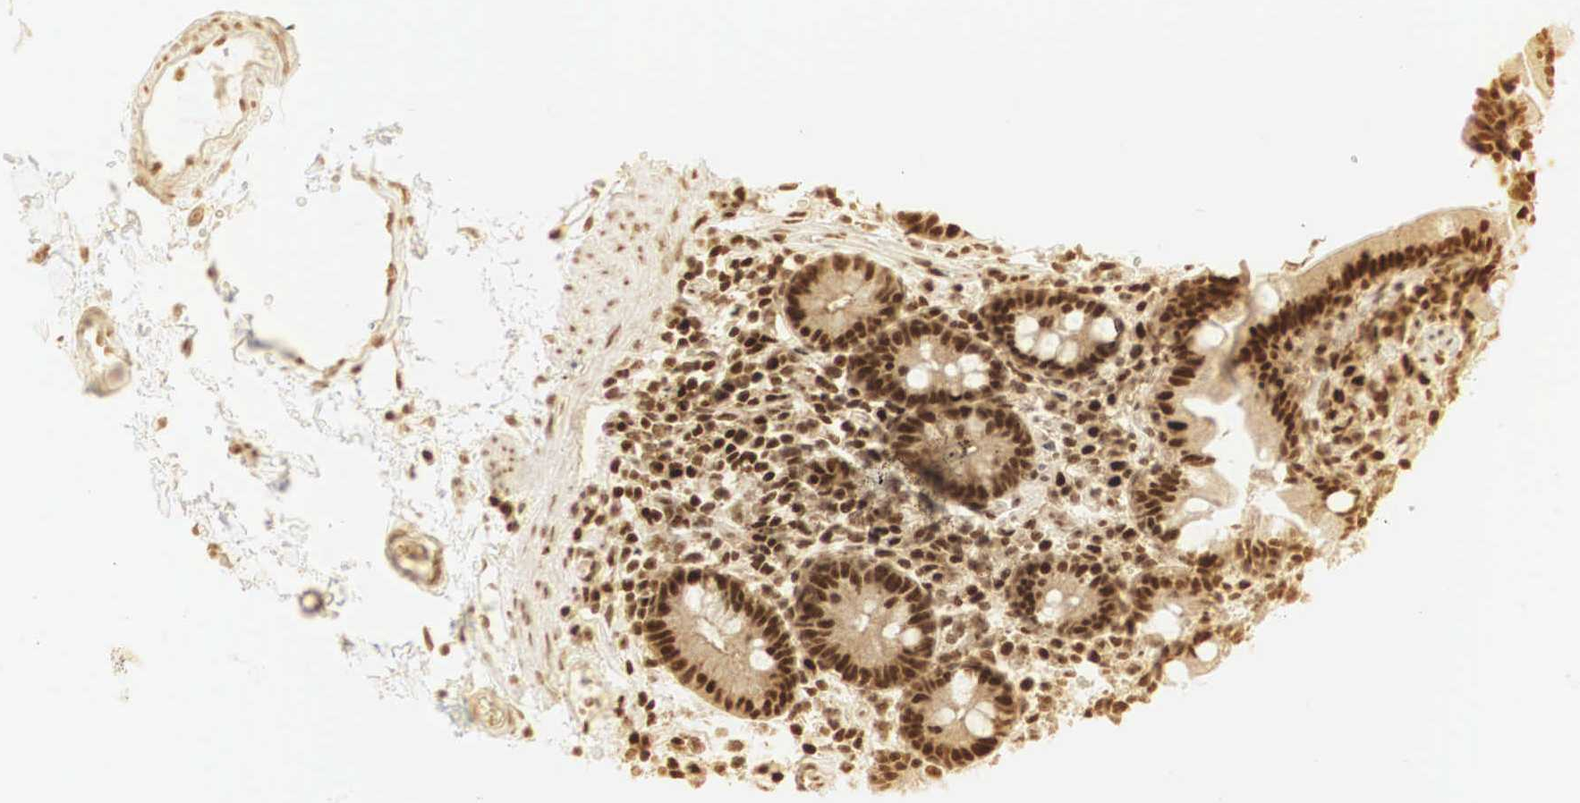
{"staining": {"intensity": "strong", "quantity": ">75%", "location": "cytoplasmic/membranous,nuclear"}, "tissue": "small intestine", "cell_type": "Glandular cells", "image_type": "normal", "snomed": [{"axis": "morphology", "description": "Normal tissue, NOS"}, {"axis": "topography", "description": "Small intestine"}], "caption": "Protein staining of normal small intestine shows strong cytoplasmic/membranous,nuclear positivity in about >75% of glandular cells. (Brightfield microscopy of DAB IHC at high magnification).", "gene": "RNF113A", "patient": {"sex": "female", "age": 69}}